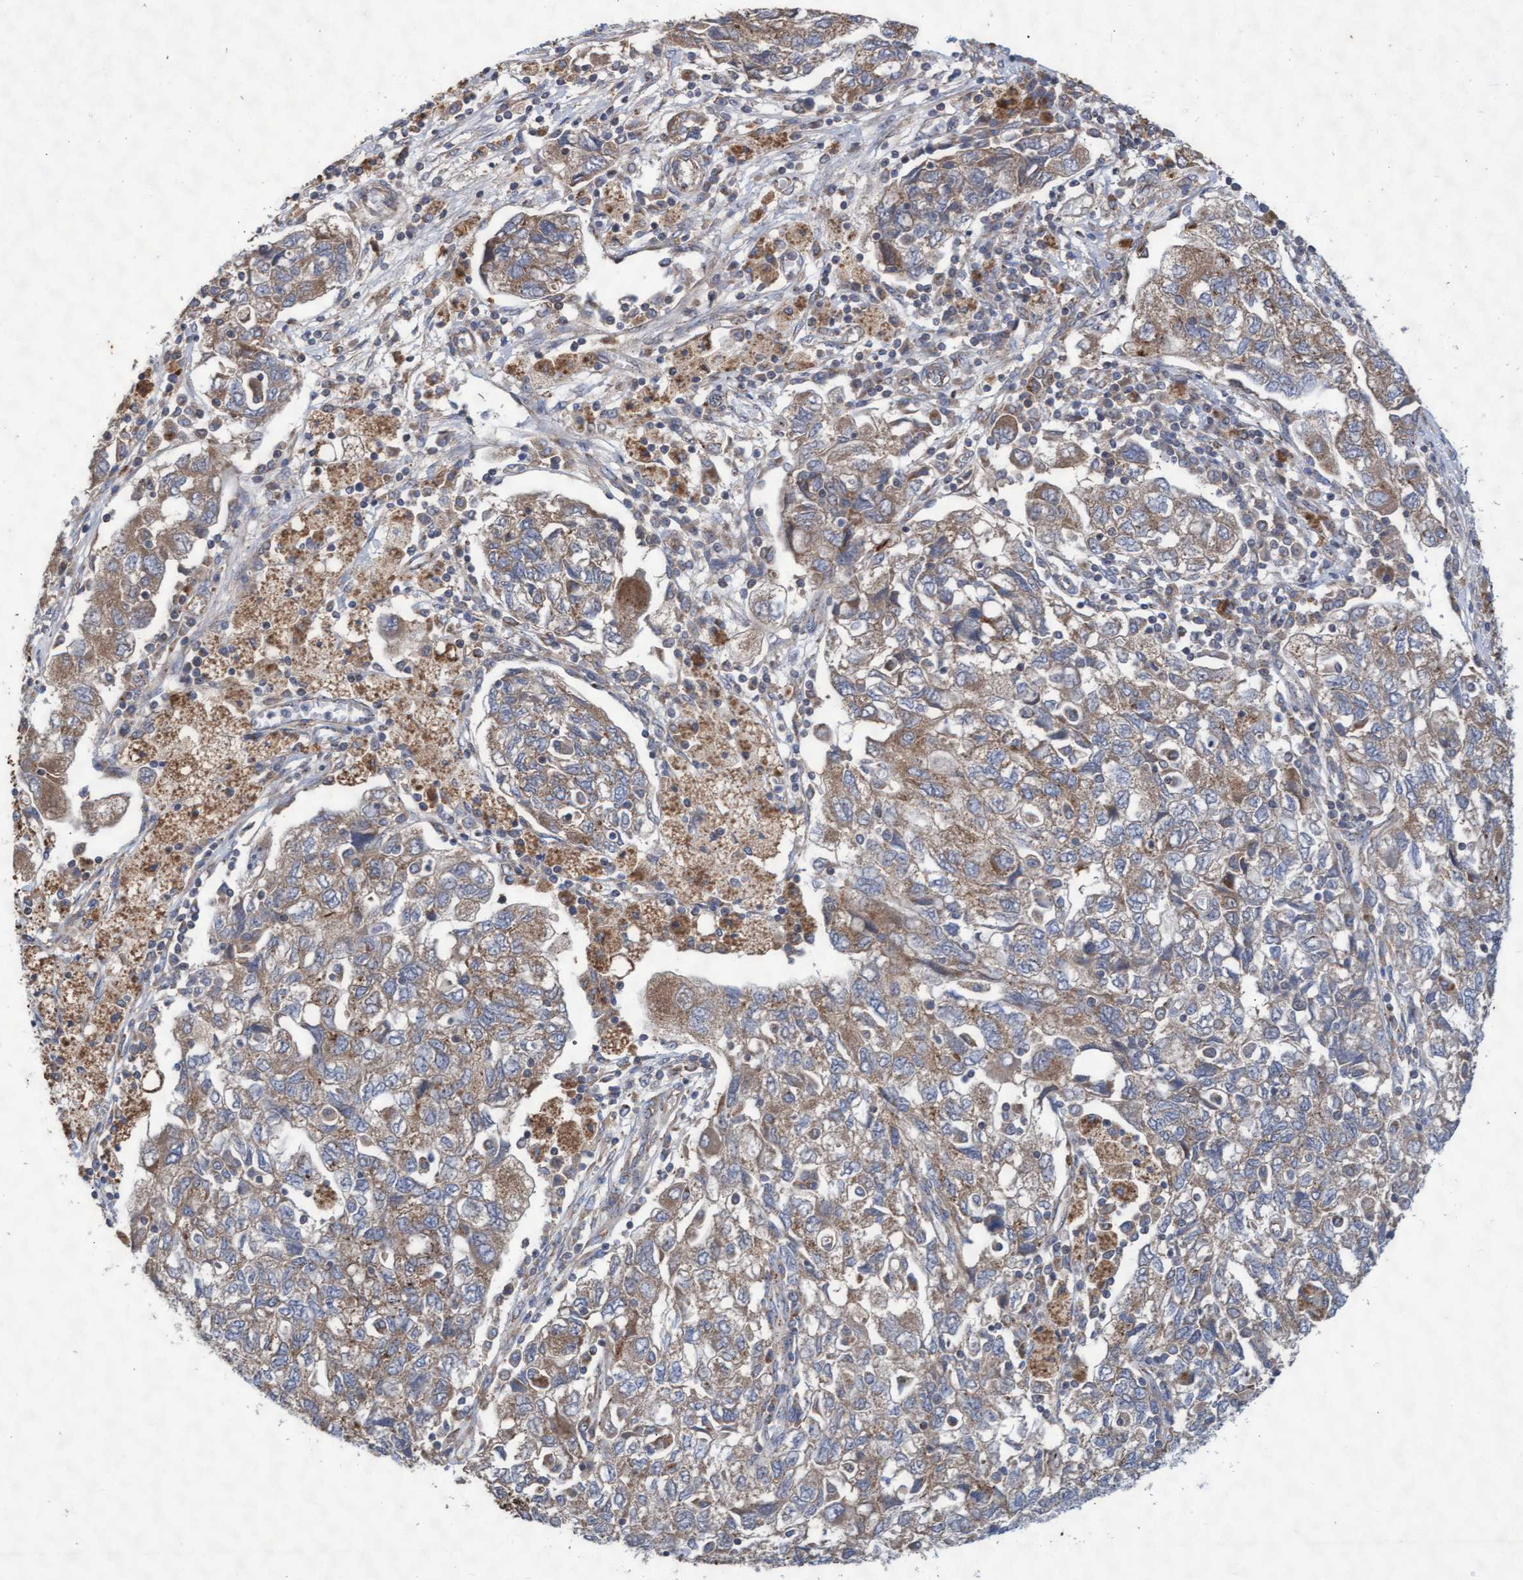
{"staining": {"intensity": "weak", "quantity": ">75%", "location": "cytoplasmic/membranous"}, "tissue": "ovarian cancer", "cell_type": "Tumor cells", "image_type": "cancer", "snomed": [{"axis": "morphology", "description": "Carcinoma, NOS"}, {"axis": "morphology", "description": "Cystadenocarcinoma, serous, NOS"}, {"axis": "topography", "description": "Ovary"}], "caption": "Immunohistochemistry (IHC) staining of ovarian cancer, which reveals low levels of weak cytoplasmic/membranous expression in approximately >75% of tumor cells indicating weak cytoplasmic/membranous protein positivity. The staining was performed using DAB (brown) for protein detection and nuclei were counterstained in hematoxylin (blue).", "gene": "ABCF2", "patient": {"sex": "female", "age": 69}}